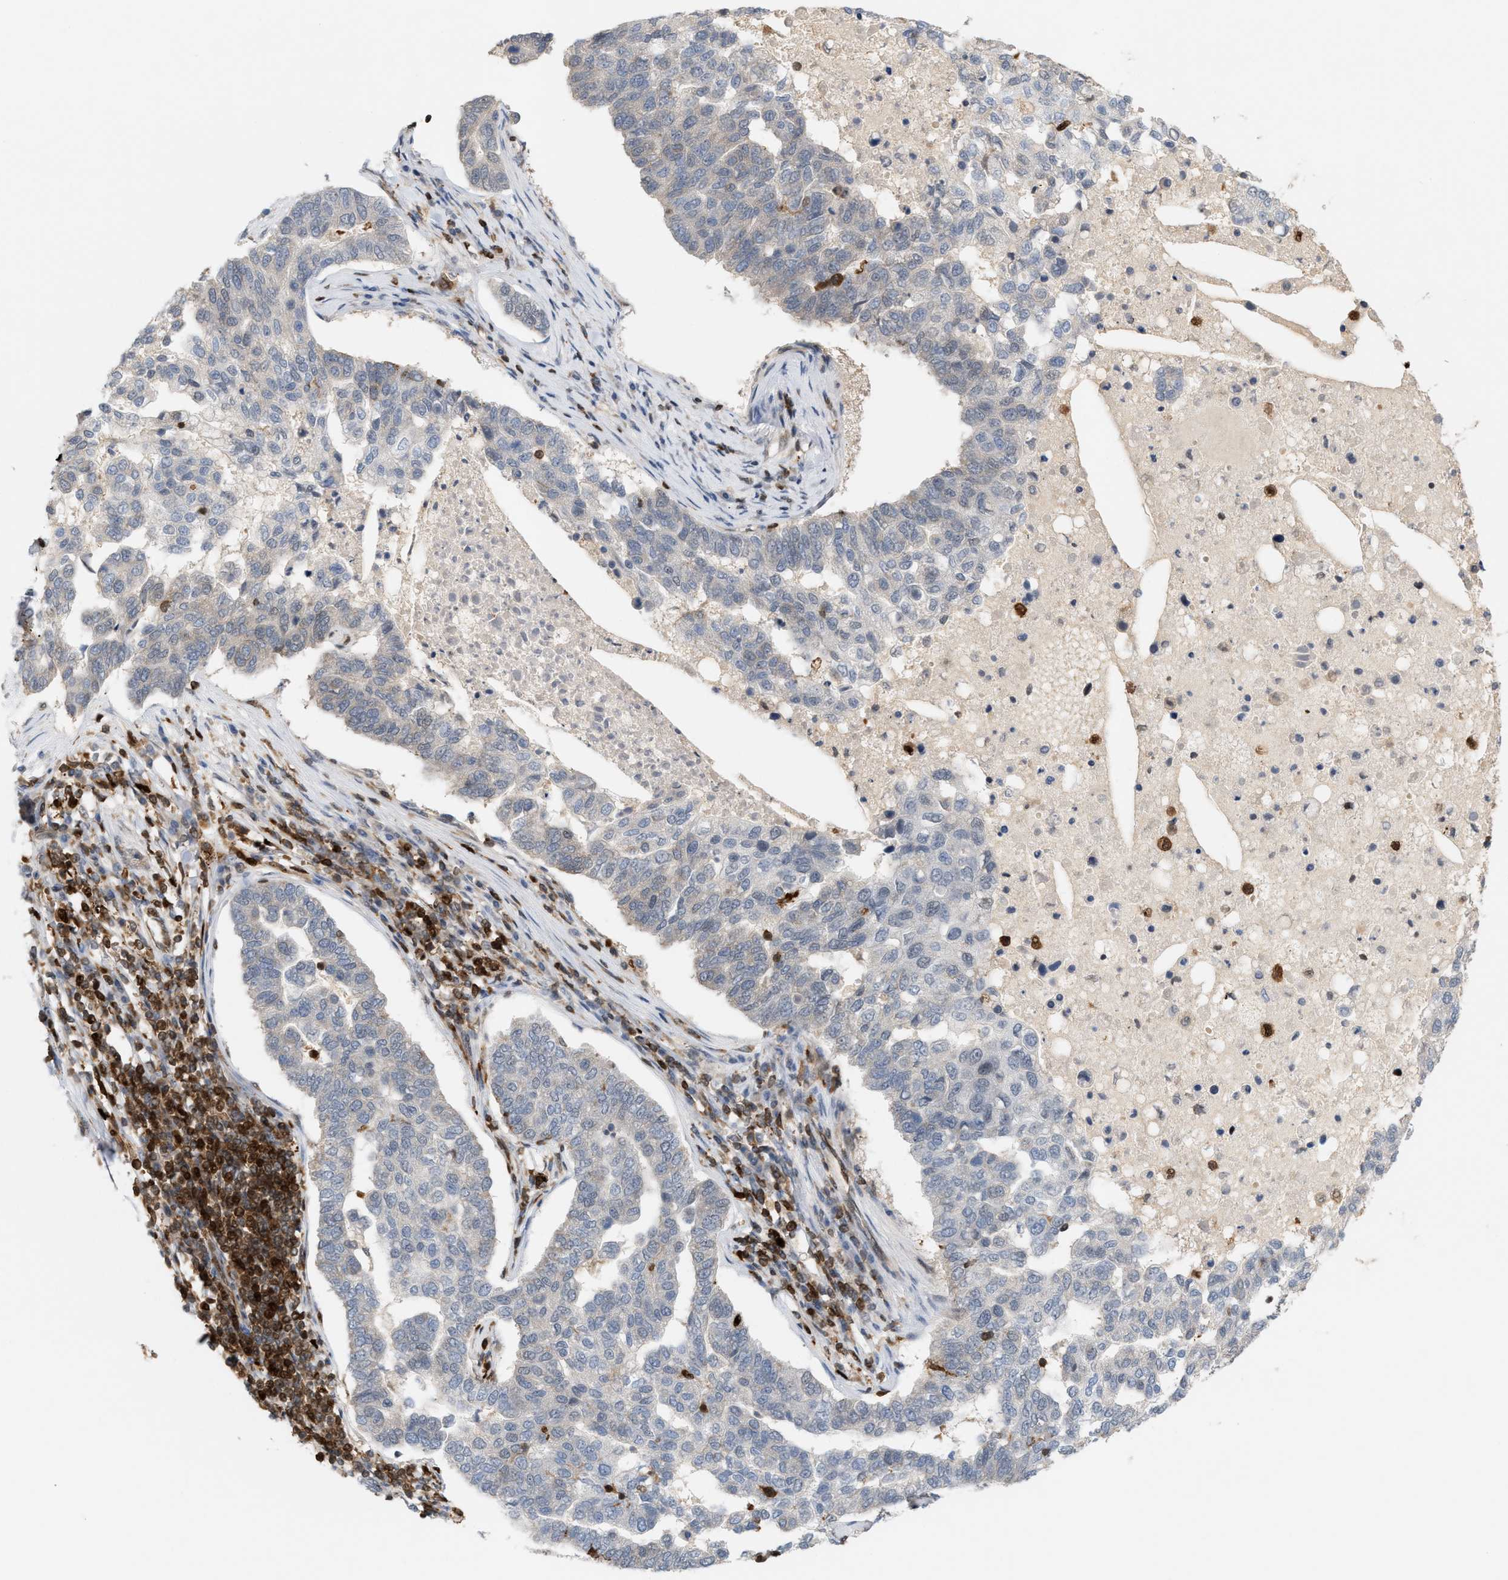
{"staining": {"intensity": "negative", "quantity": "none", "location": "none"}, "tissue": "pancreatic cancer", "cell_type": "Tumor cells", "image_type": "cancer", "snomed": [{"axis": "morphology", "description": "Adenocarcinoma, NOS"}, {"axis": "topography", "description": "Pancreas"}], "caption": "Protein analysis of pancreatic adenocarcinoma shows no significant positivity in tumor cells. Nuclei are stained in blue.", "gene": "RNASEK-C17orf49", "patient": {"sex": "female", "age": 61}}